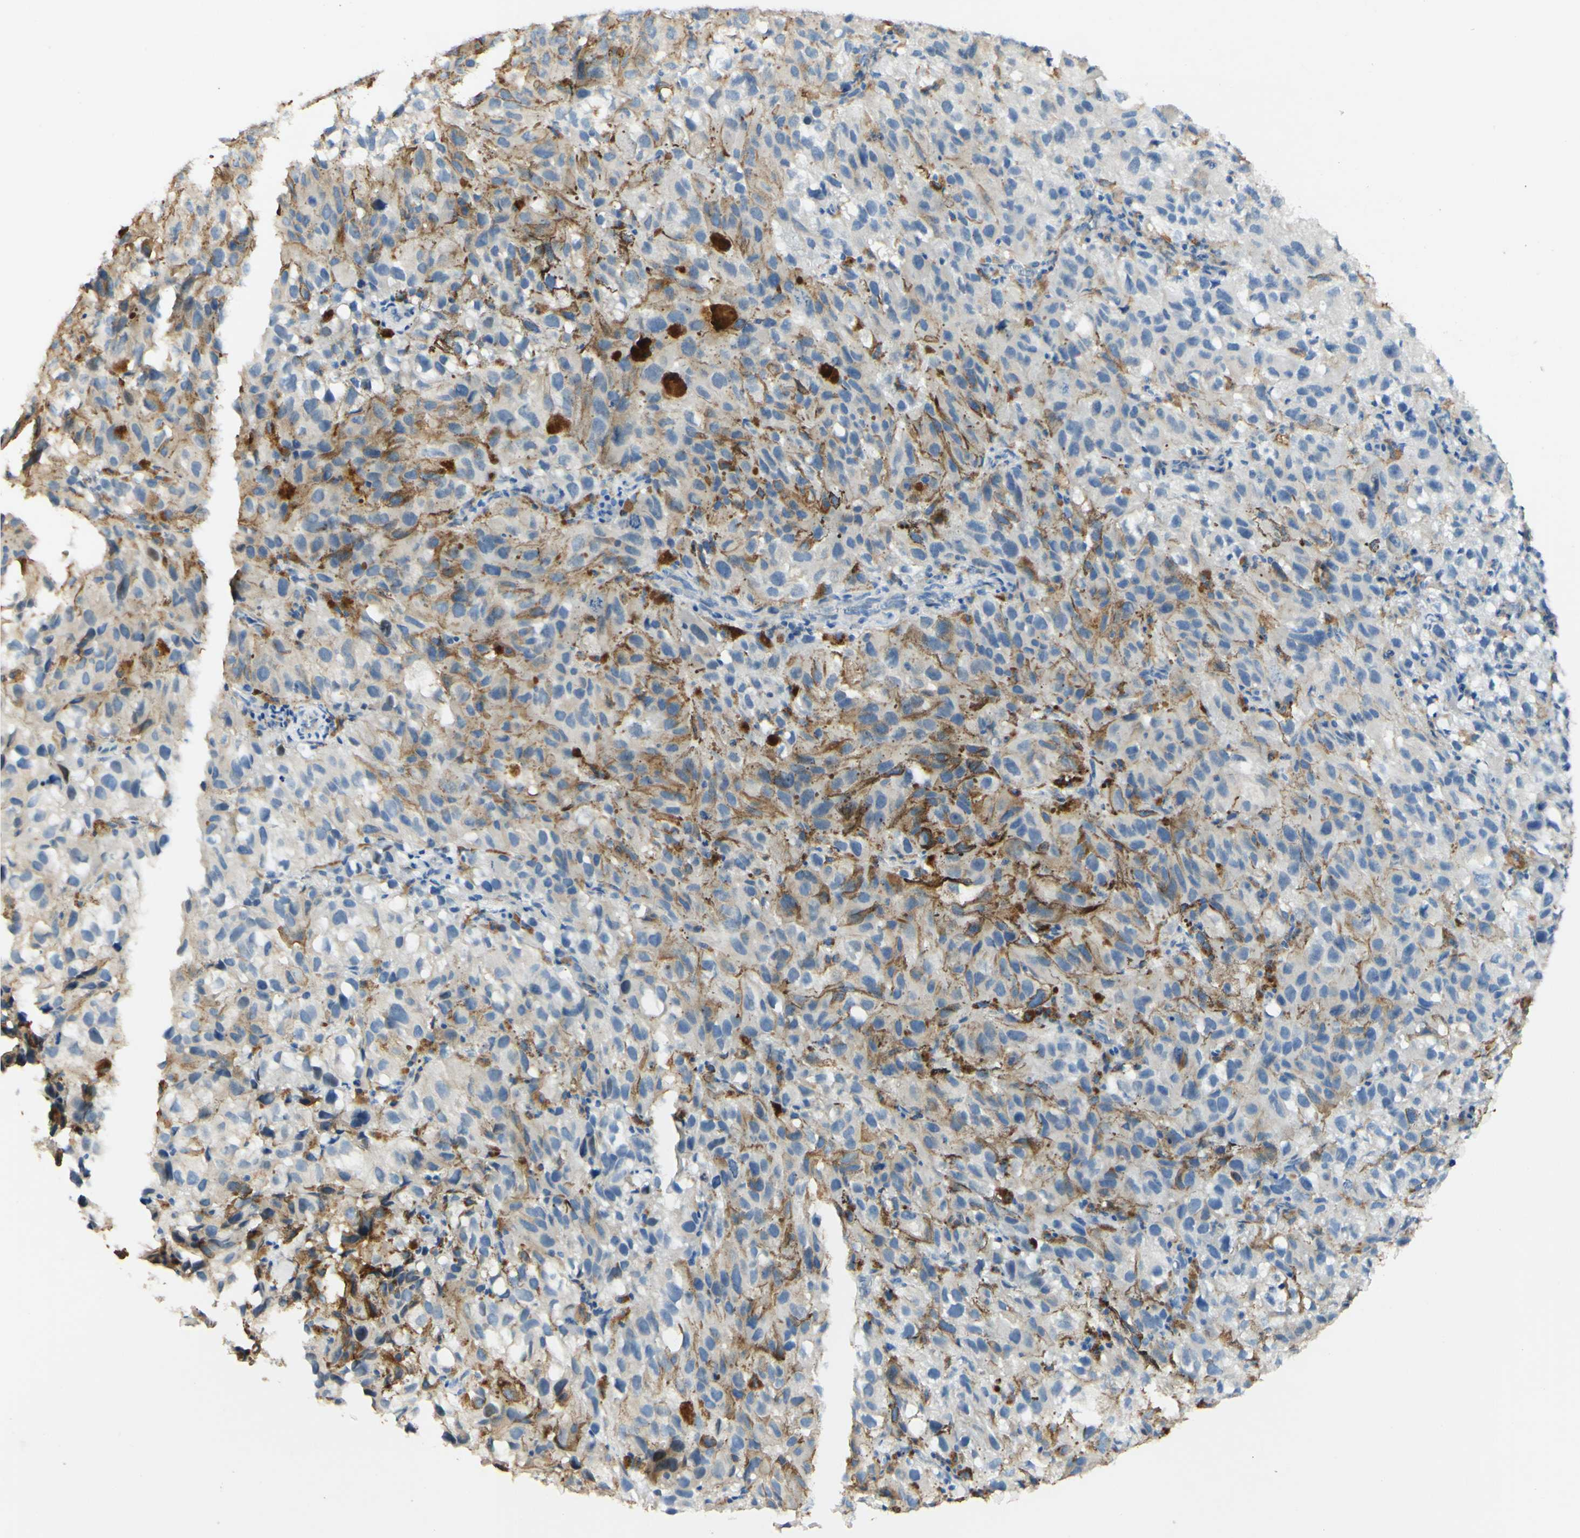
{"staining": {"intensity": "weak", "quantity": "<25%", "location": "cytoplasmic/membranous"}, "tissue": "melanoma", "cell_type": "Tumor cells", "image_type": "cancer", "snomed": [{"axis": "morphology", "description": "Malignant melanoma, NOS"}, {"axis": "topography", "description": "Skin"}], "caption": "Tumor cells are negative for brown protein staining in malignant melanoma.", "gene": "FCGRT", "patient": {"sex": "female", "age": 104}}